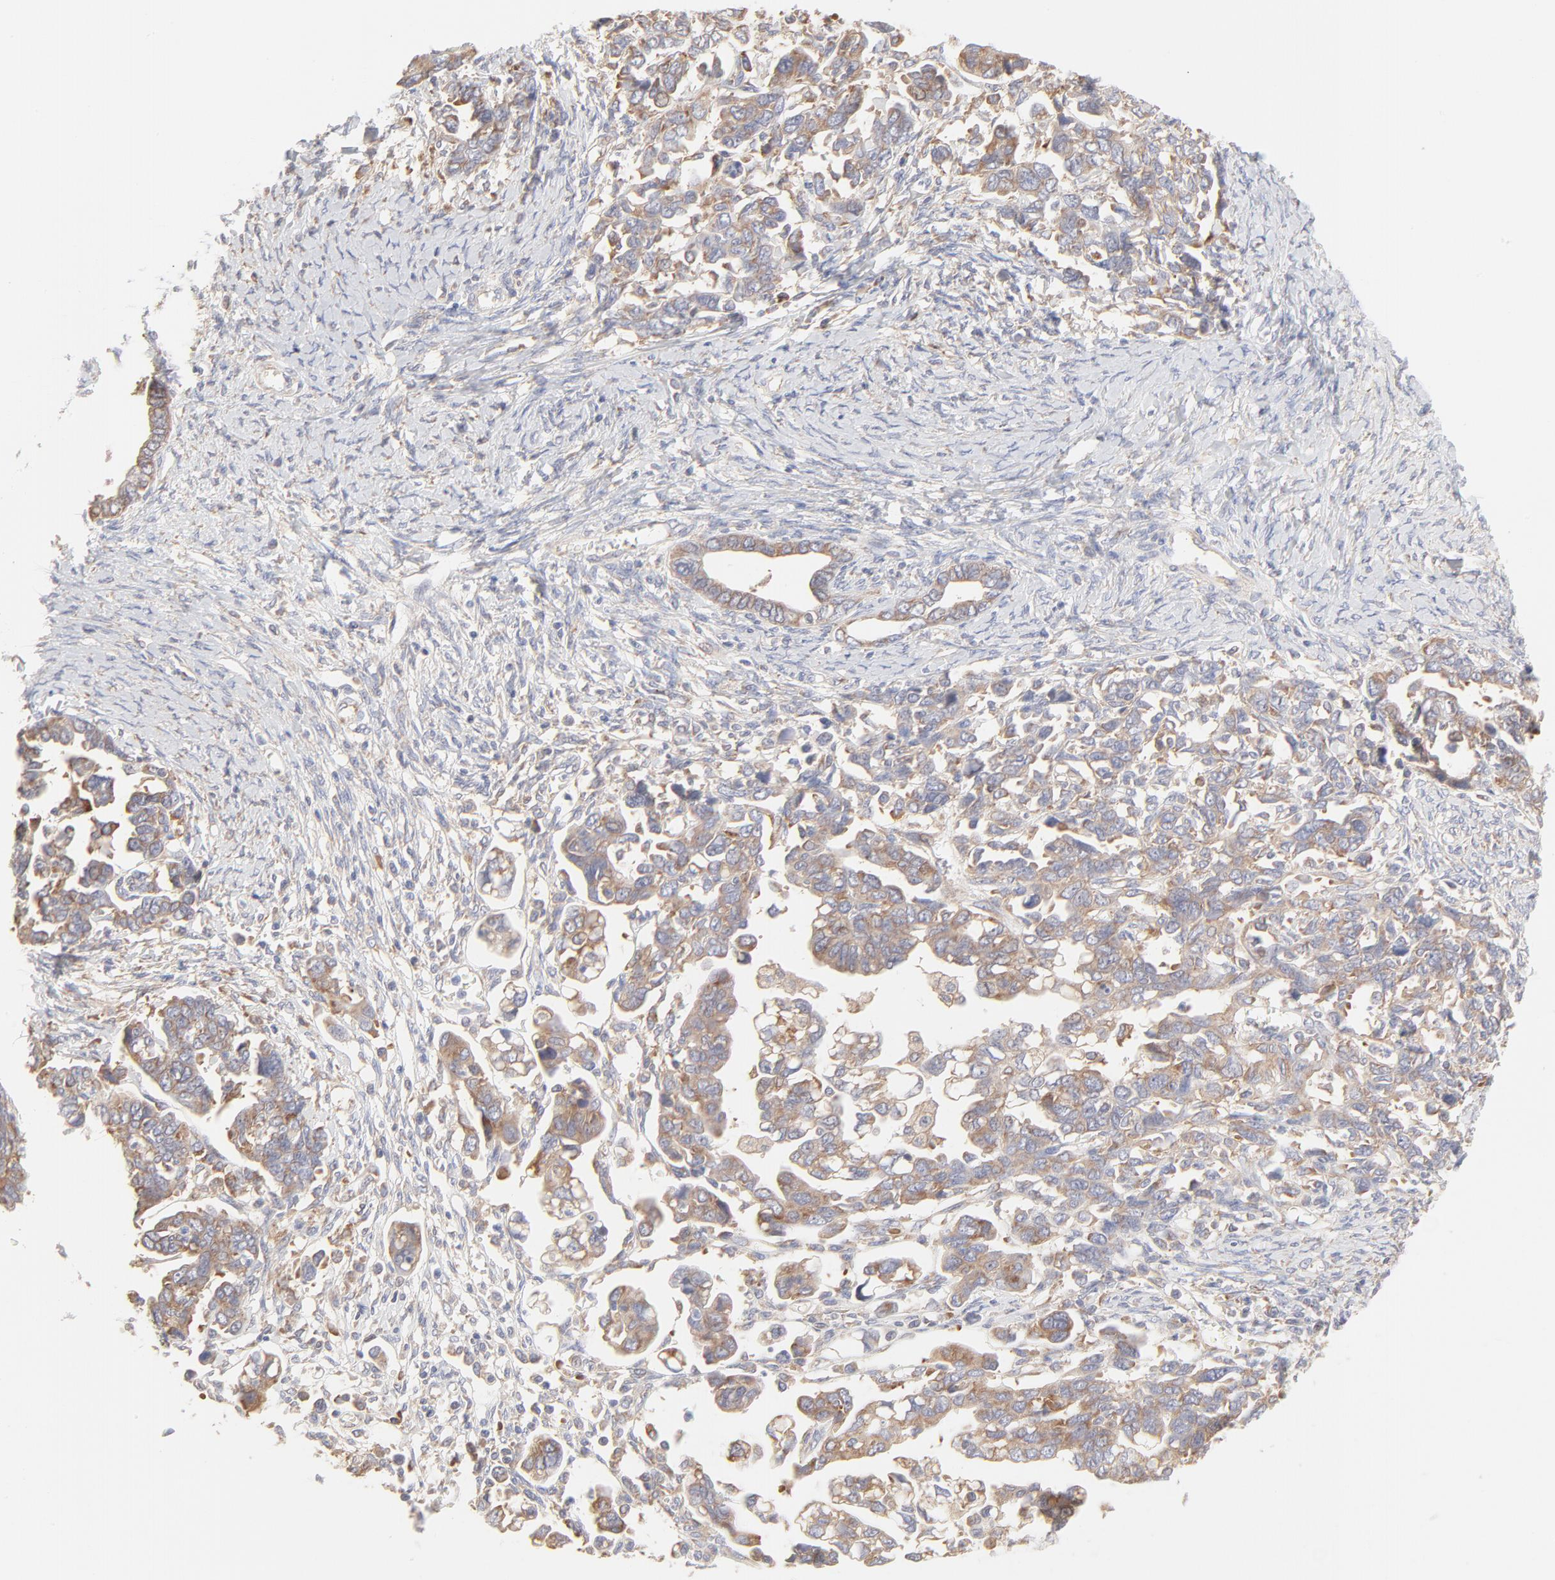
{"staining": {"intensity": "weak", "quantity": ">75%", "location": "cytoplasmic/membranous"}, "tissue": "ovarian cancer", "cell_type": "Tumor cells", "image_type": "cancer", "snomed": [{"axis": "morphology", "description": "Cystadenocarcinoma, serous, NOS"}, {"axis": "topography", "description": "Ovary"}], "caption": "Immunohistochemical staining of human ovarian cancer (serous cystadenocarcinoma) displays low levels of weak cytoplasmic/membranous protein positivity in about >75% of tumor cells. (Brightfield microscopy of DAB IHC at high magnification).", "gene": "RPS21", "patient": {"sex": "female", "age": 69}}